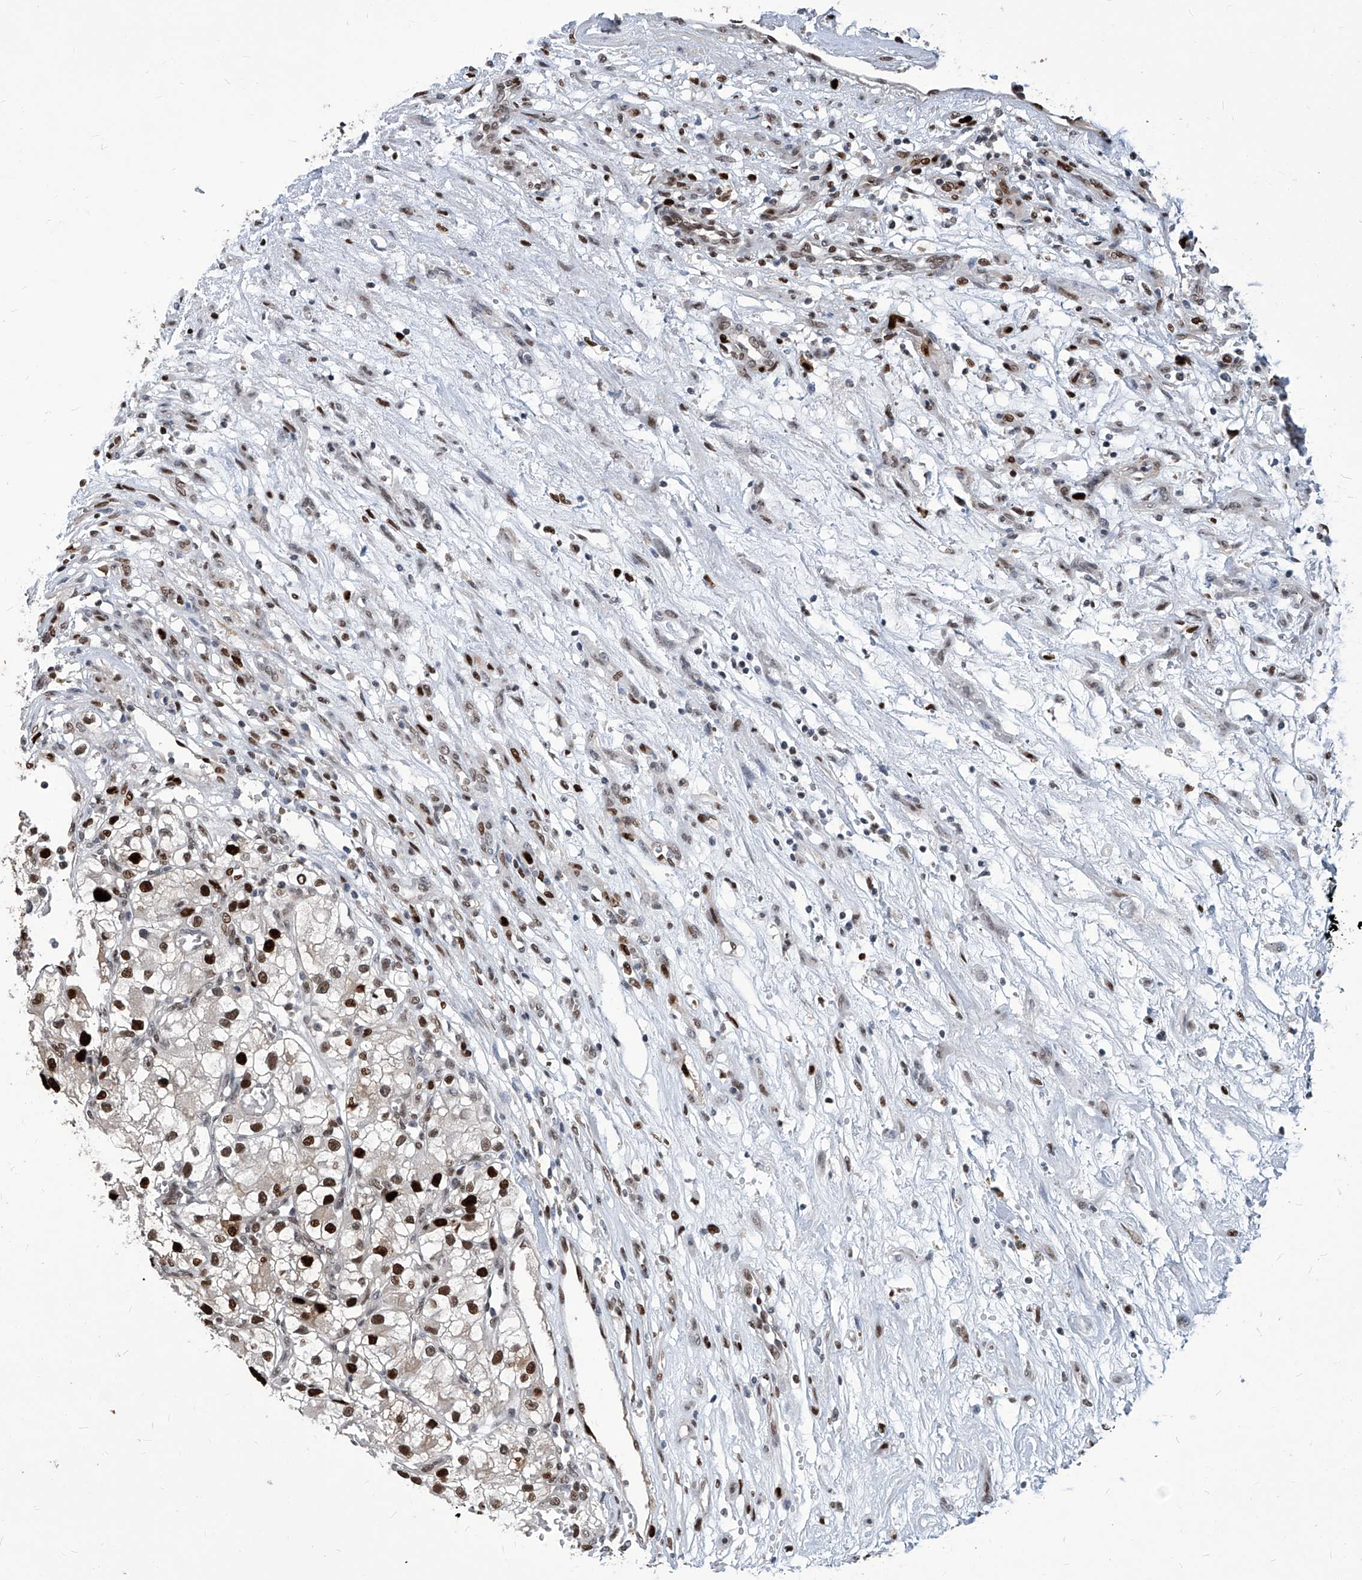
{"staining": {"intensity": "strong", "quantity": ">75%", "location": "nuclear"}, "tissue": "renal cancer", "cell_type": "Tumor cells", "image_type": "cancer", "snomed": [{"axis": "morphology", "description": "Adenocarcinoma, NOS"}, {"axis": "topography", "description": "Kidney"}], "caption": "Renal adenocarcinoma was stained to show a protein in brown. There is high levels of strong nuclear expression in approximately >75% of tumor cells. Immunohistochemistry stains the protein in brown and the nuclei are stained blue.", "gene": "PCNA", "patient": {"sex": "female", "age": 57}}